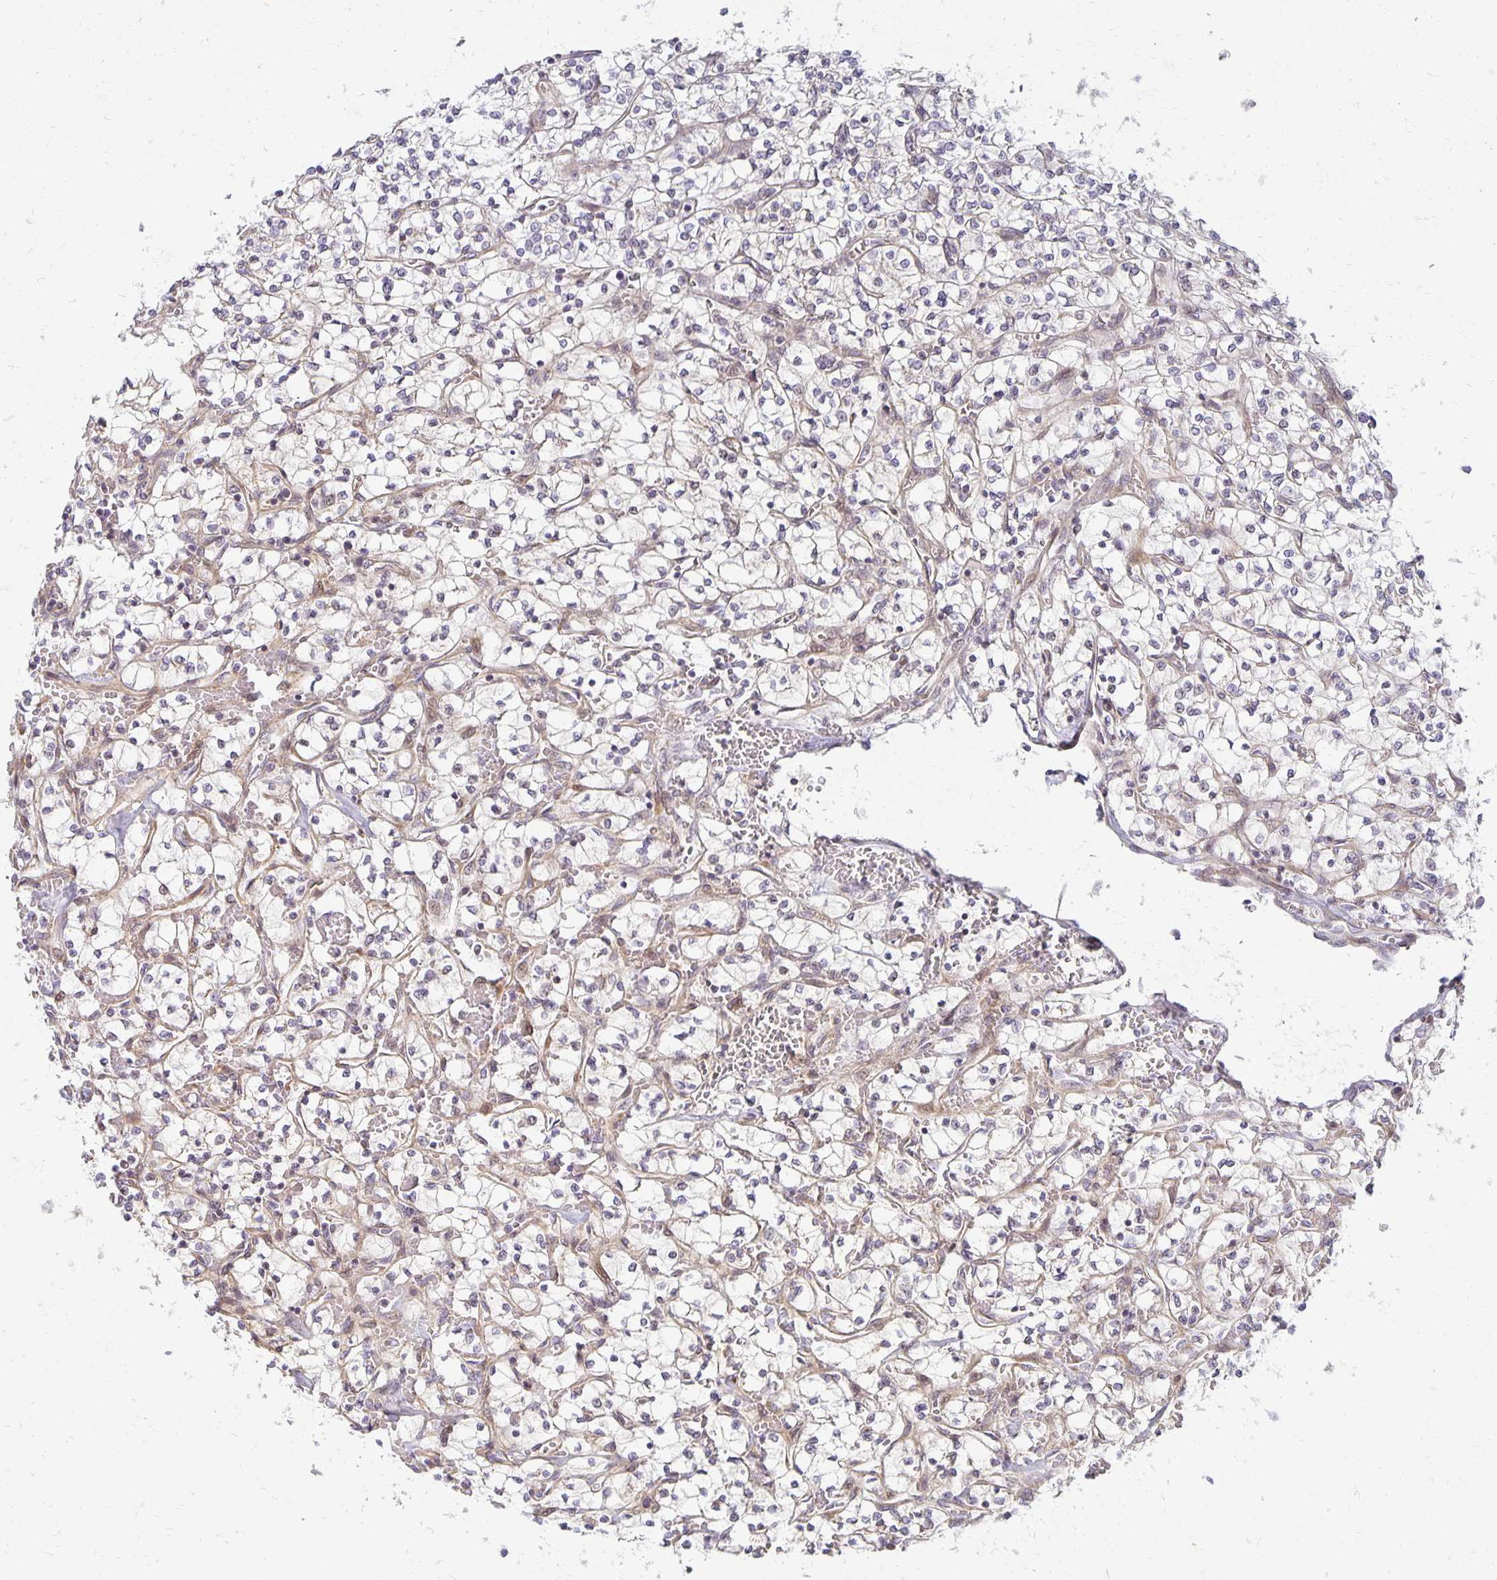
{"staining": {"intensity": "negative", "quantity": "none", "location": "none"}, "tissue": "renal cancer", "cell_type": "Tumor cells", "image_type": "cancer", "snomed": [{"axis": "morphology", "description": "Adenocarcinoma, NOS"}, {"axis": "topography", "description": "Kidney"}], "caption": "Renal cancer was stained to show a protein in brown. There is no significant expression in tumor cells.", "gene": "EHF", "patient": {"sex": "female", "age": 64}}